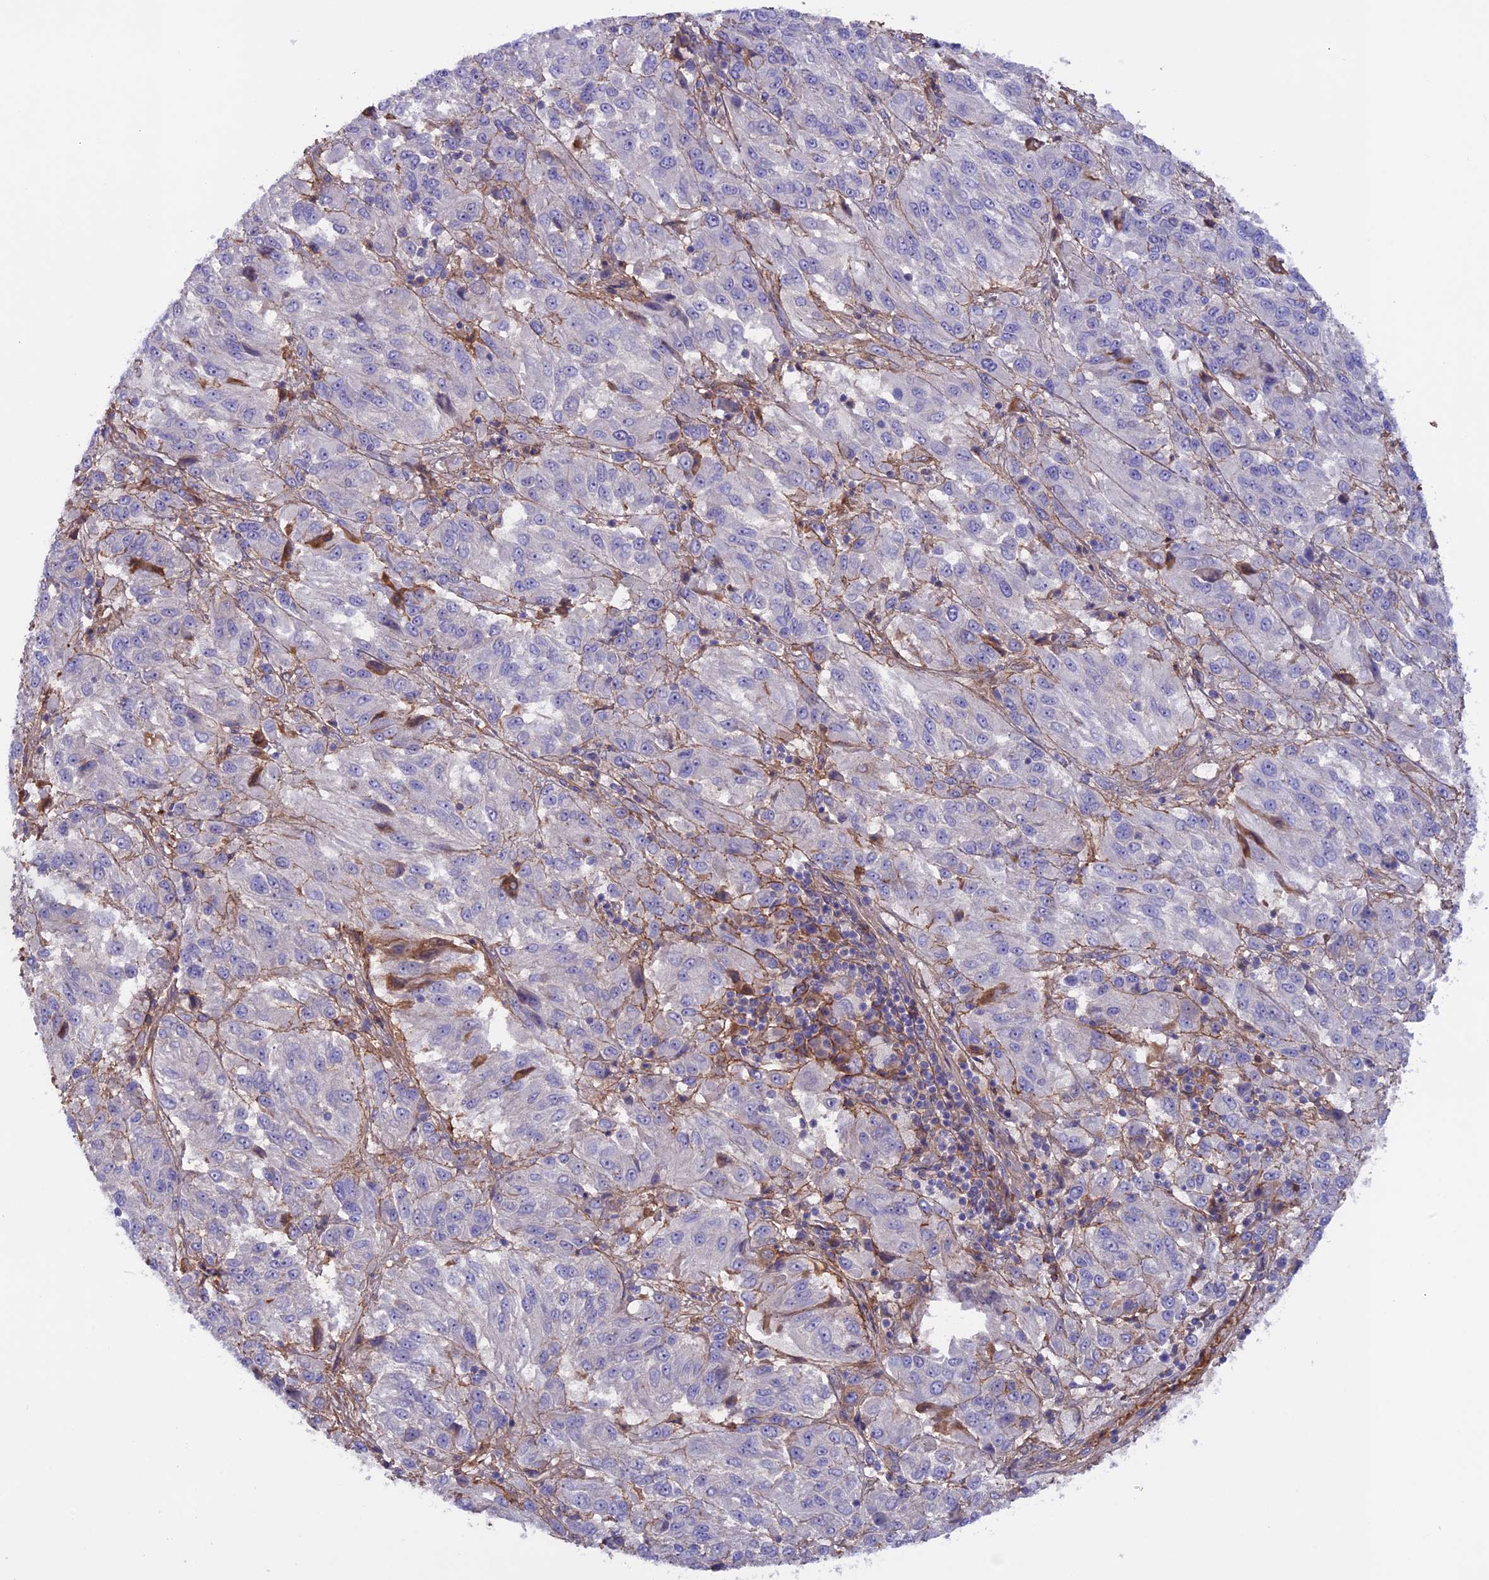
{"staining": {"intensity": "negative", "quantity": "none", "location": "none"}, "tissue": "melanoma", "cell_type": "Tumor cells", "image_type": "cancer", "snomed": [{"axis": "morphology", "description": "Malignant melanoma, Metastatic site"}, {"axis": "topography", "description": "Lung"}], "caption": "DAB (3,3'-diaminobenzidine) immunohistochemical staining of human malignant melanoma (metastatic site) displays no significant staining in tumor cells.", "gene": "COL4A3", "patient": {"sex": "male", "age": 64}}